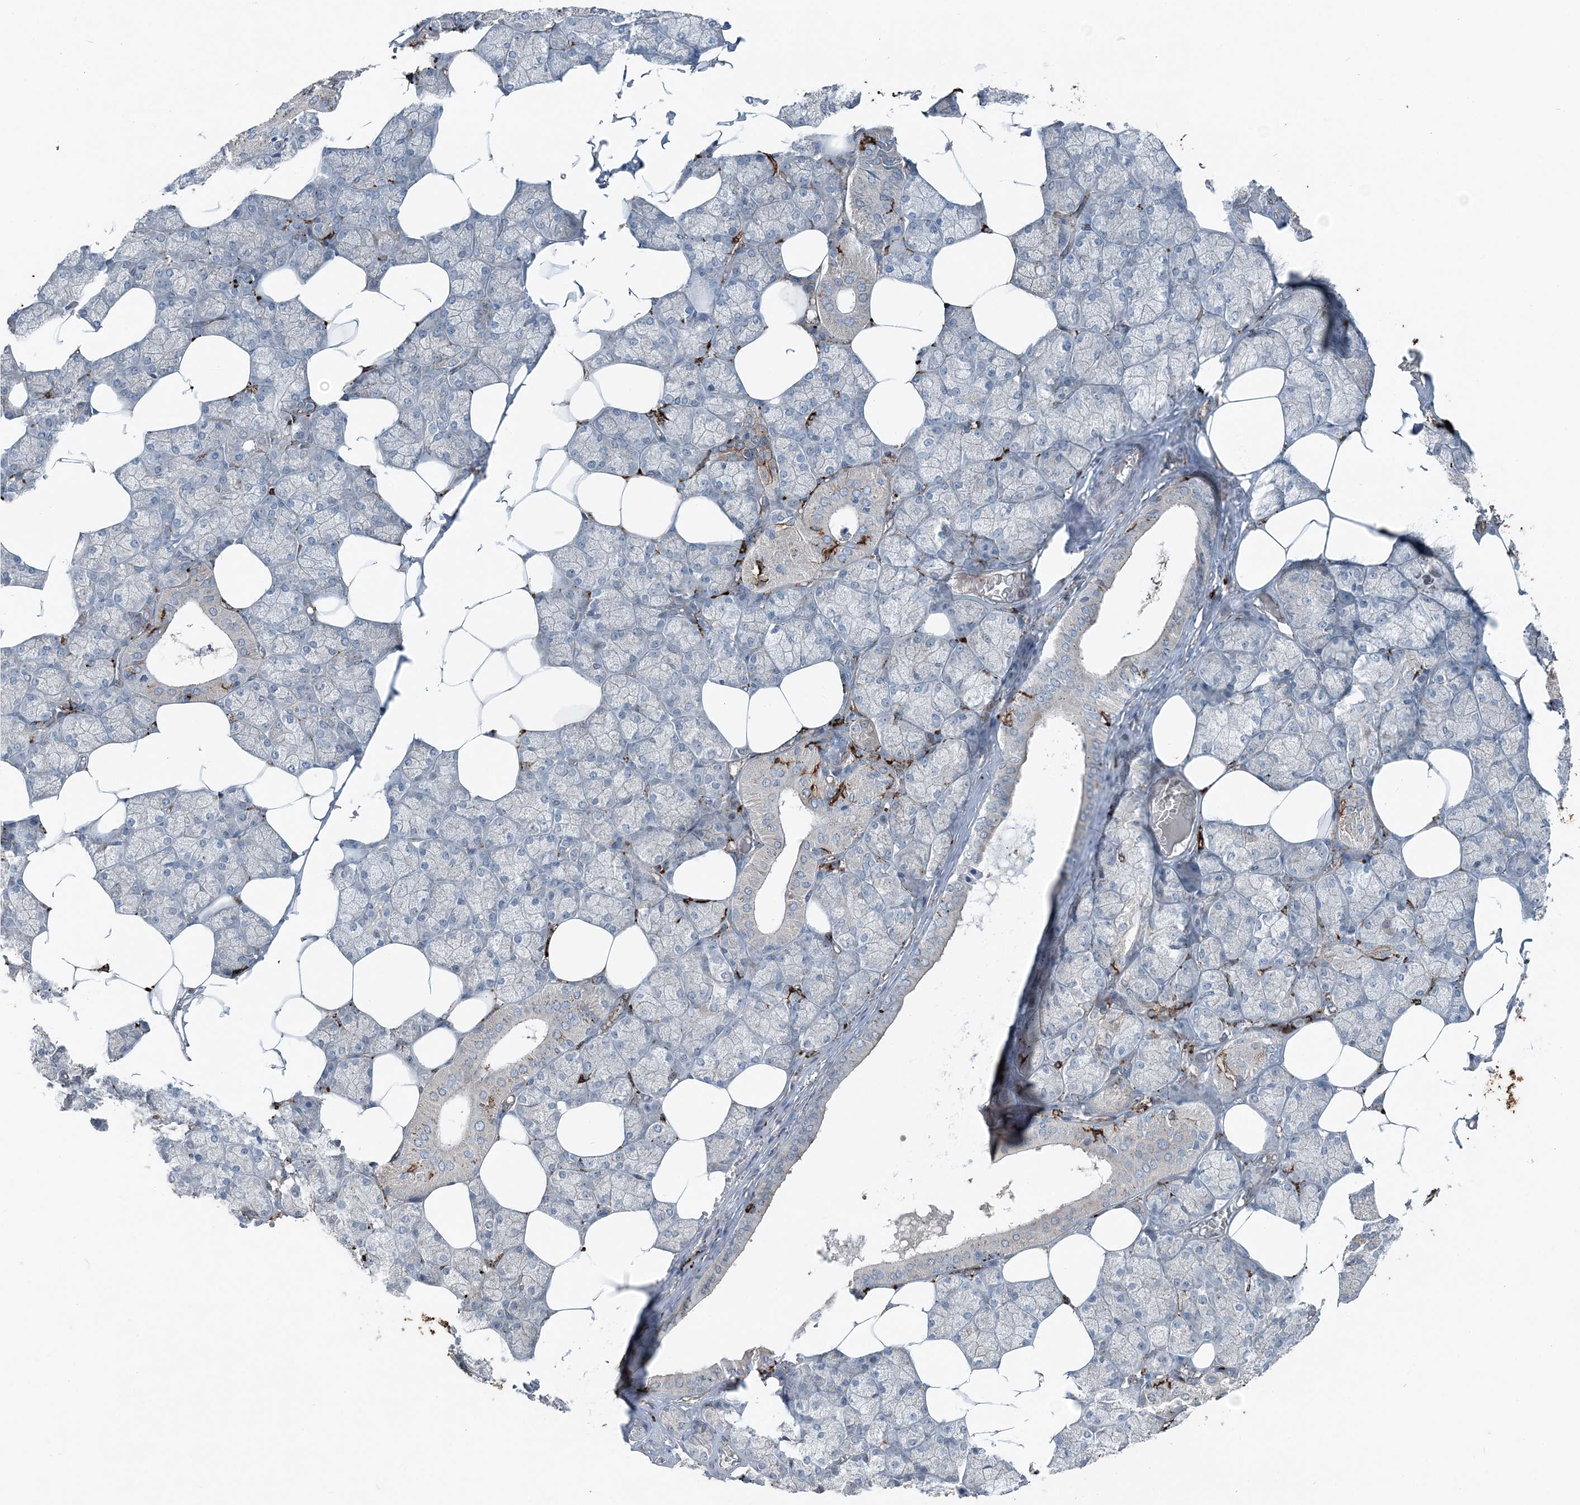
{"staining": {"intensity": "moderate", "quantity": "<25%", "location": "cytoplasmic/membranous"}, "tissue": "salivary gland", "cell_type": "Glandular cells", "image_type": "normal", "snomed": [{"axis": "morphology", "description": "Normal tissue, NOS"}, {"axis": "topography", "description": "Salivary gland"}], "caption": "Protein expression analysis of benign salivary gland displays moderate cytoplasmic/membranous expression in about <25% of glandular cells.", "gene": "KY", "patient": {"sex": "male", "age": 62}}